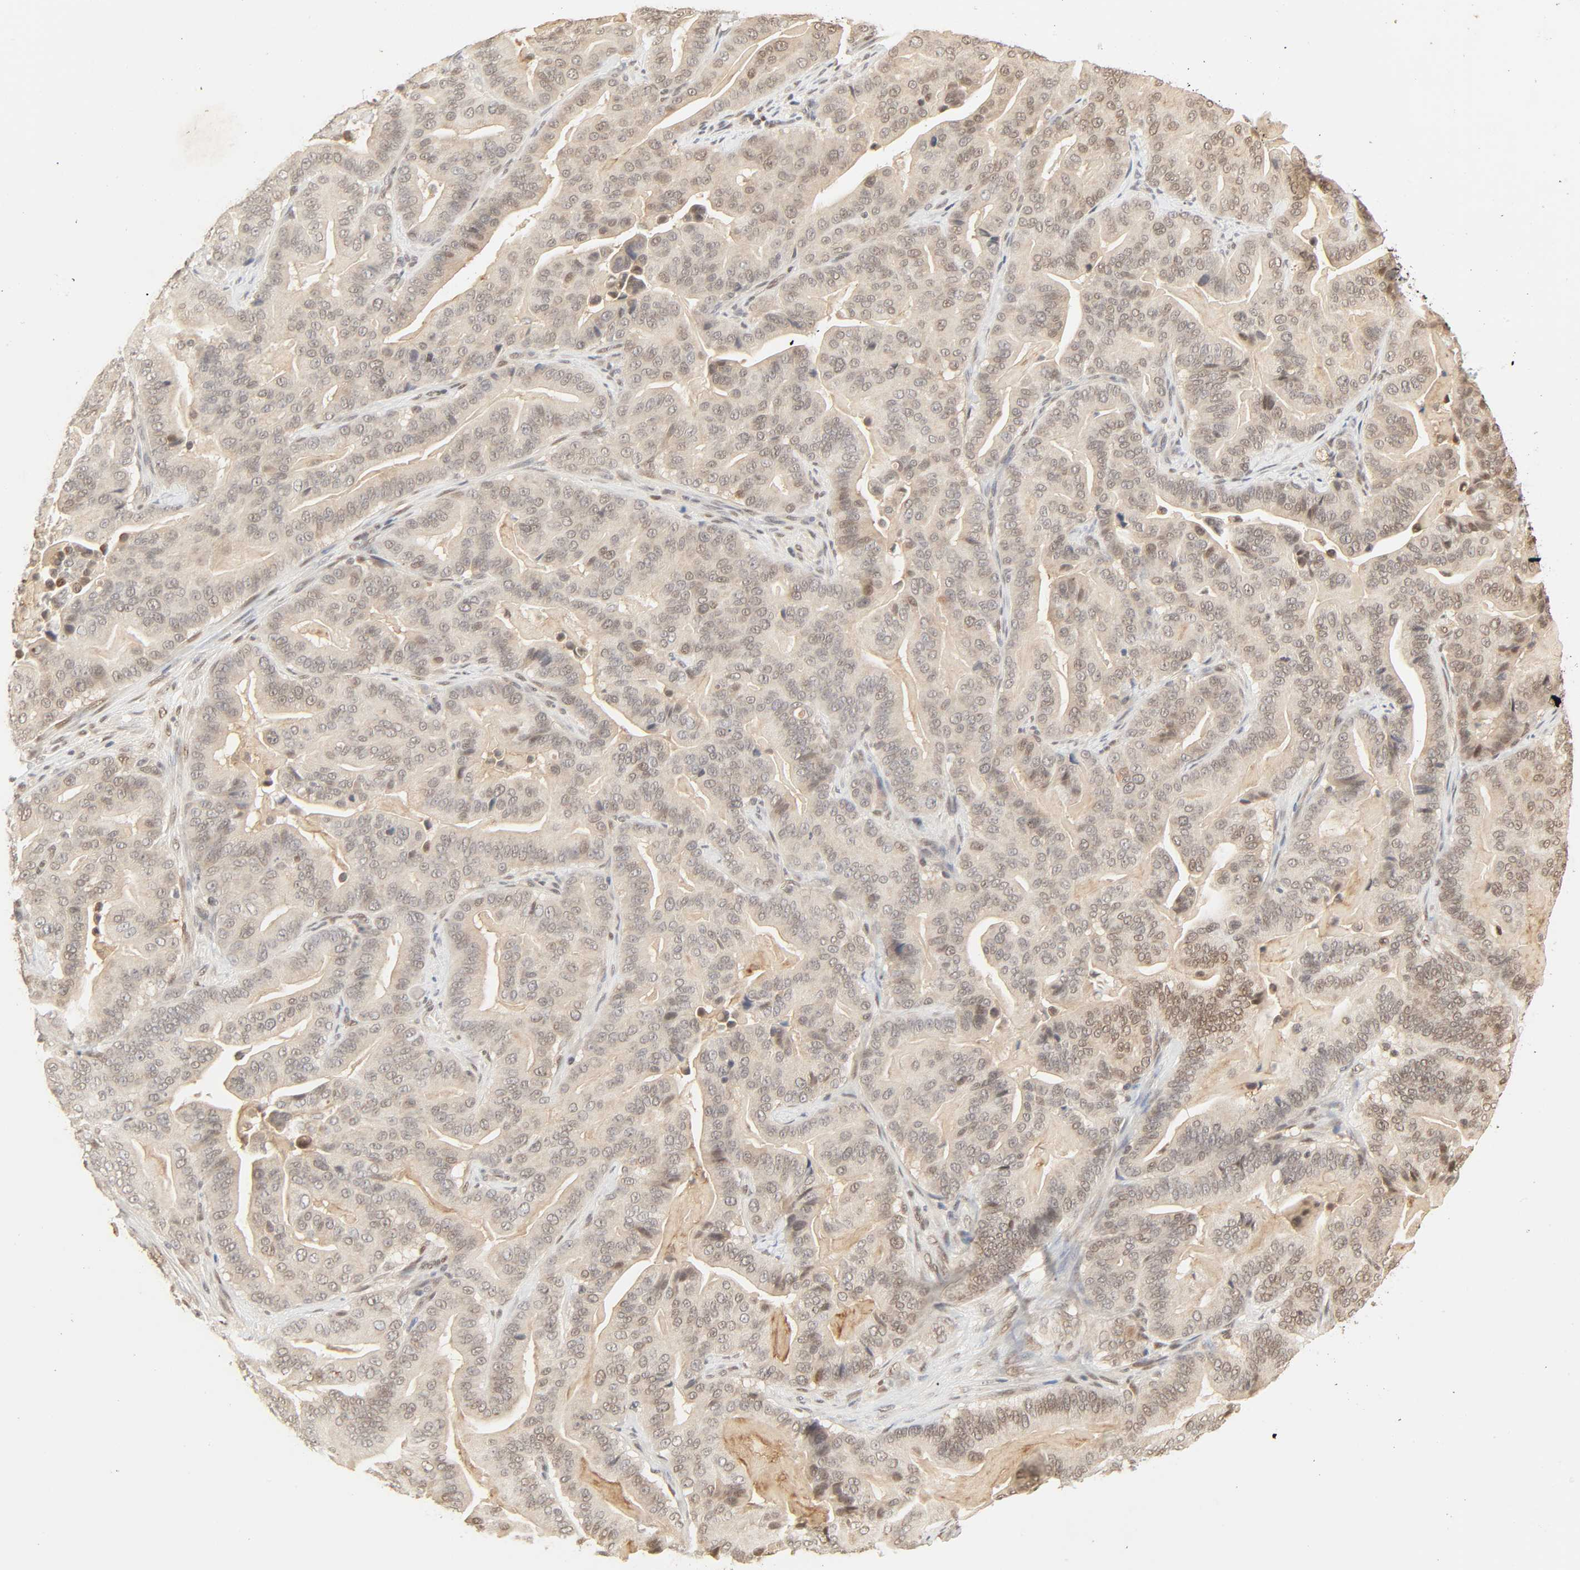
{"staining": {"intensity": "weak", "quantity": "25%-75%", "location": "cytoplasmic/membranous,nuclear"}, "tissue": "pancreatic cancer", "cell_type": "Tumor cells", "image_type": "cancer", "snomed": [{"axis": "morphology", "description": "Adenocarcinoma, NOS"}, {"axis": "topography", "description": "Pancreas"}], "caption": "IHC photomicrograph of pancreatic adenocarcinoma stained for a protein (brown), which shows low levels of weak cytoplasmic/membranous and nuclear expression in about 25%-75% of tumor cells.", "gene": "UBC", "patient": {"sex": "male", "age": 63}}